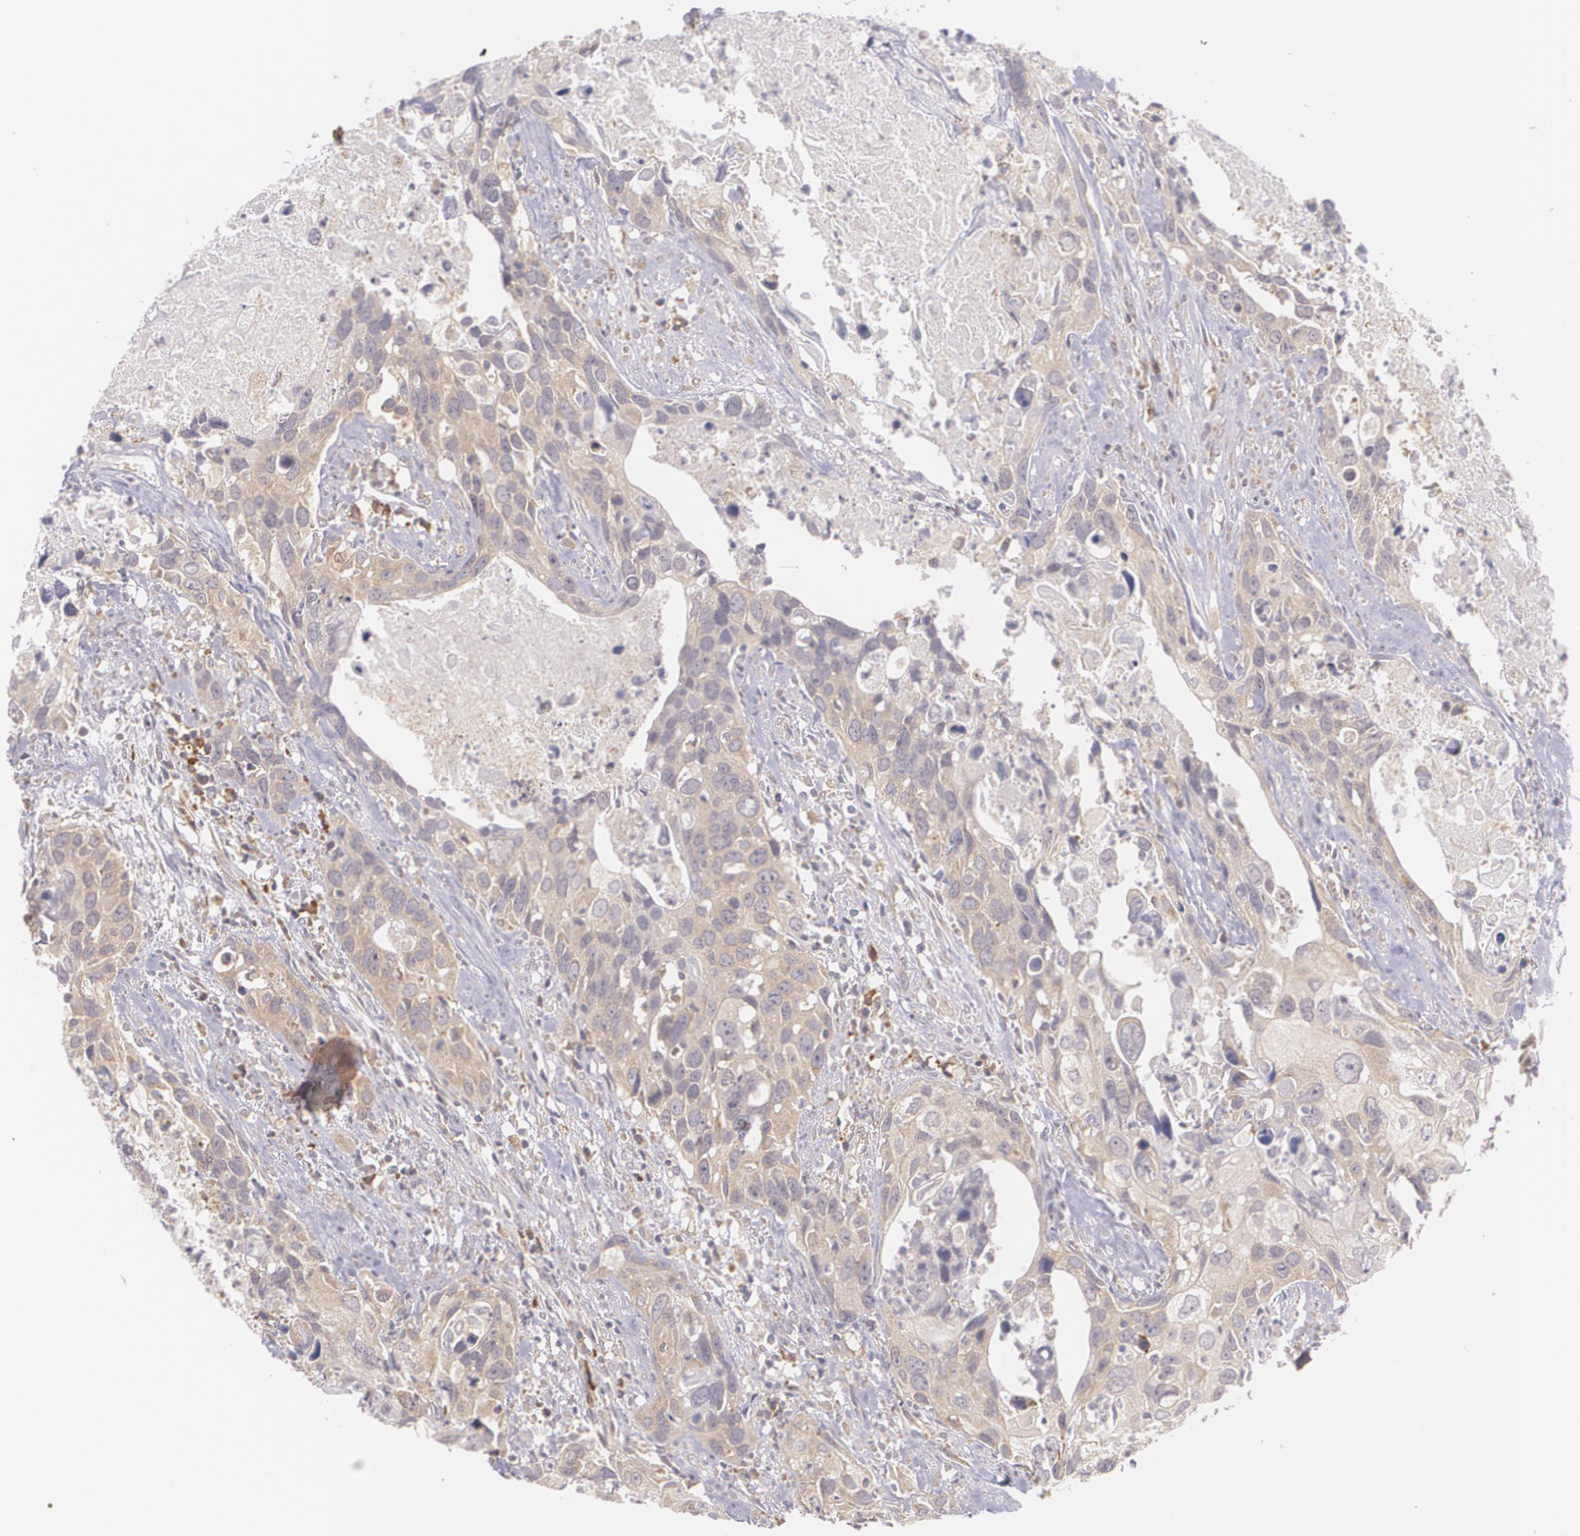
{"staining": {"intensity": "weak", "quantity": ">75%", "location": "cytoplasmic/membranous"}, "tissue": "urothelial cancer", "cell_type": "Tumor cells", "image_type": "cancer", "snomed": [{"axis": "morphology", "description": "Urothelial carcinoma, High grade"}, {"axis": "topography", "description": "Urinary bladder"}], "caption": "Brown immunohistochemical staining in human urothelial cancer displays weak cytoplasmic/membranous staining in about >75% of tumor cells.", "gene": "CCL17", "patient": {"sex": "male", "age": 71}}